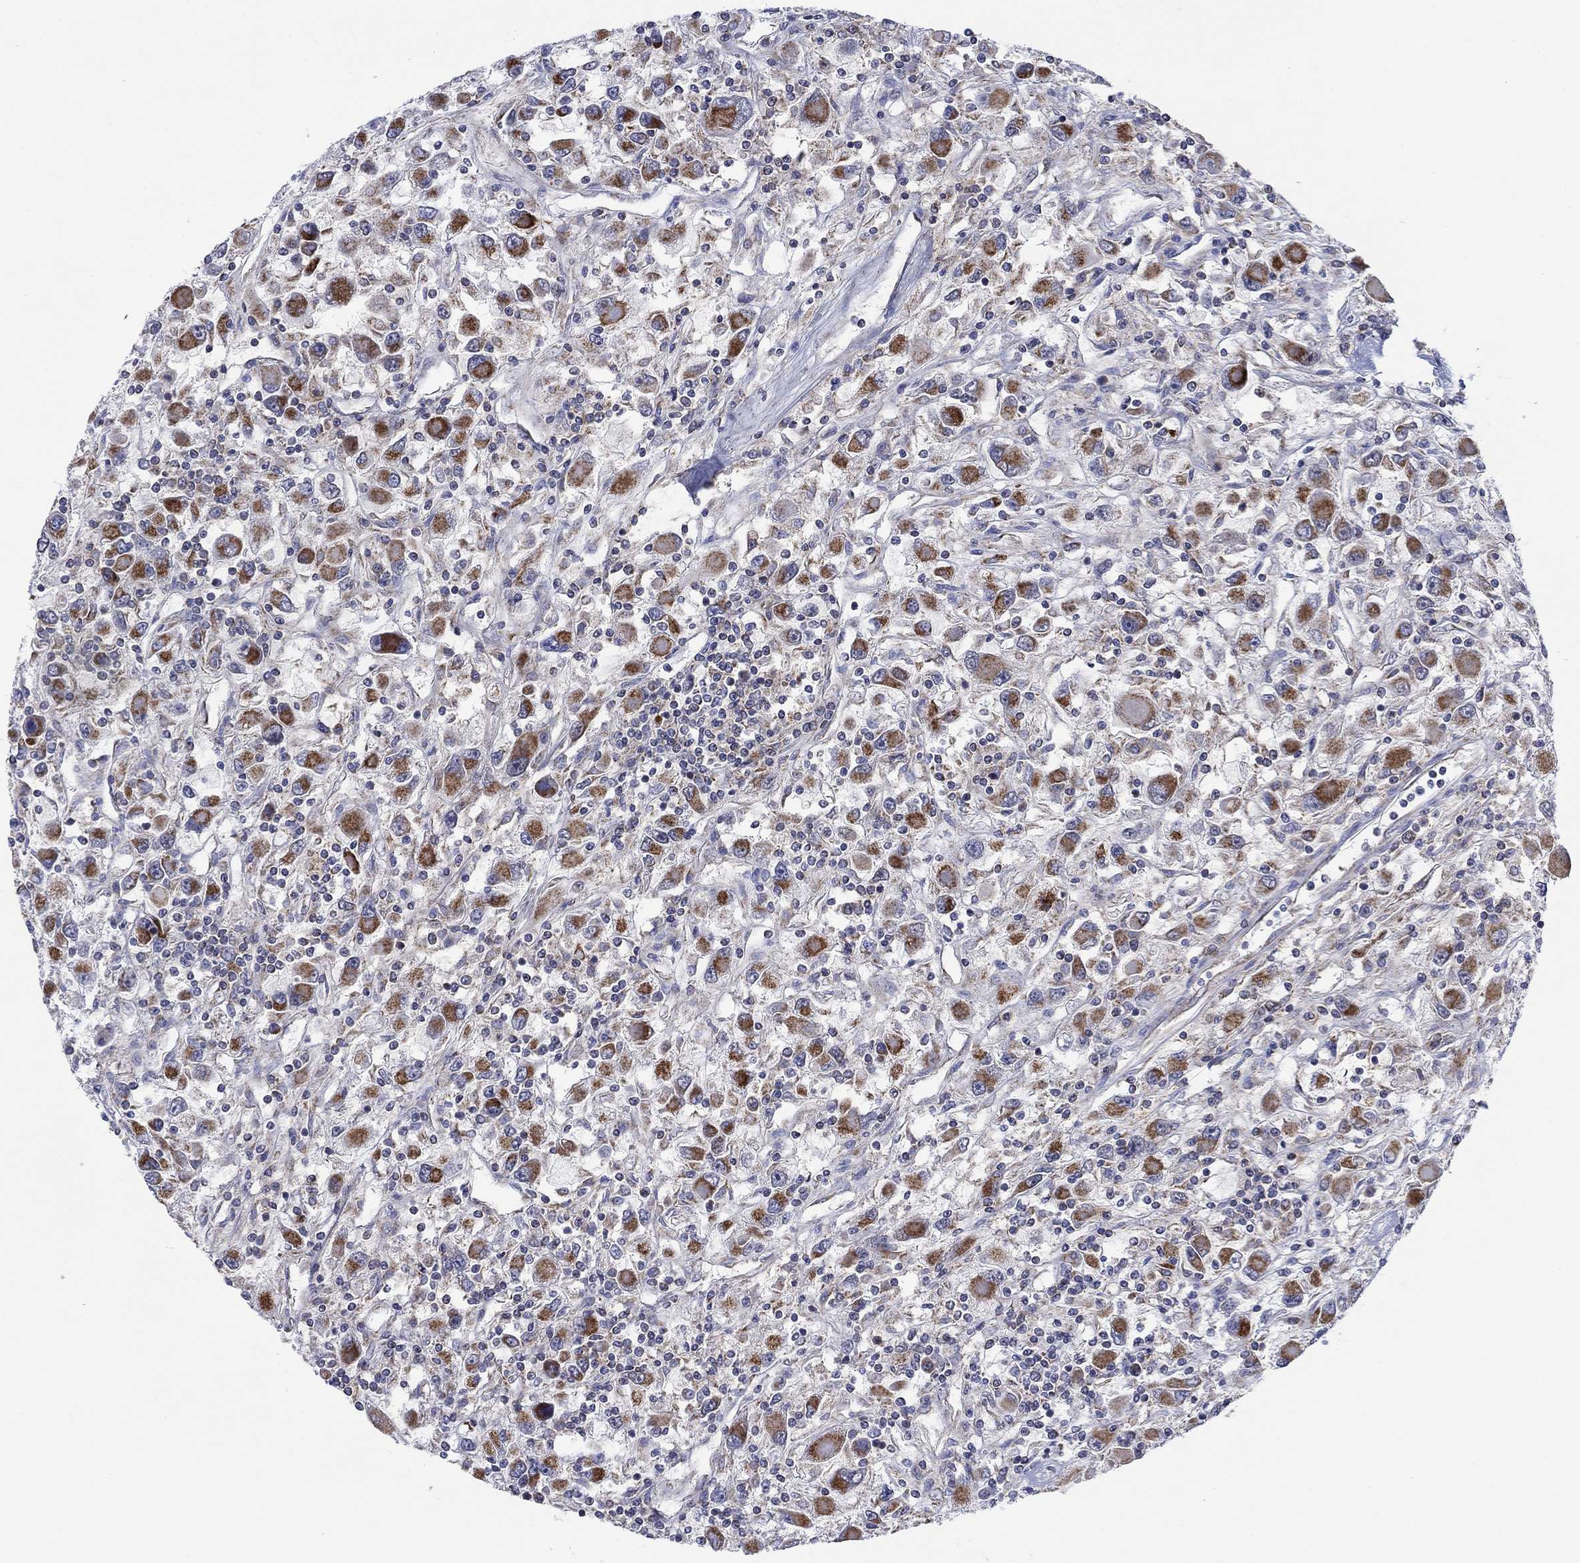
{"staining": {"intensity": "strong", "quantity": "<25%", "location": "cytoplasmic/membranous"}, "tissue": "renal cancer", "cell_type": "Tumor cells", "image_type": "cancer", "snomed": [{"axis": "morphology", "description": "Adenocarcinoma, NOS"}, {"axis": "topography", "description": "Kidney"}], "caption": "Strong cytoplasmic/membranous protein positivity is present in about <25% of tumor cells in adenocarcinoma (renal). Immunohistochemistry (ihc) stains the protein in brown and the nuclei are stained blue.", "gene": "SLC35F2", "patient": {"sex": "female", "age": 67}}